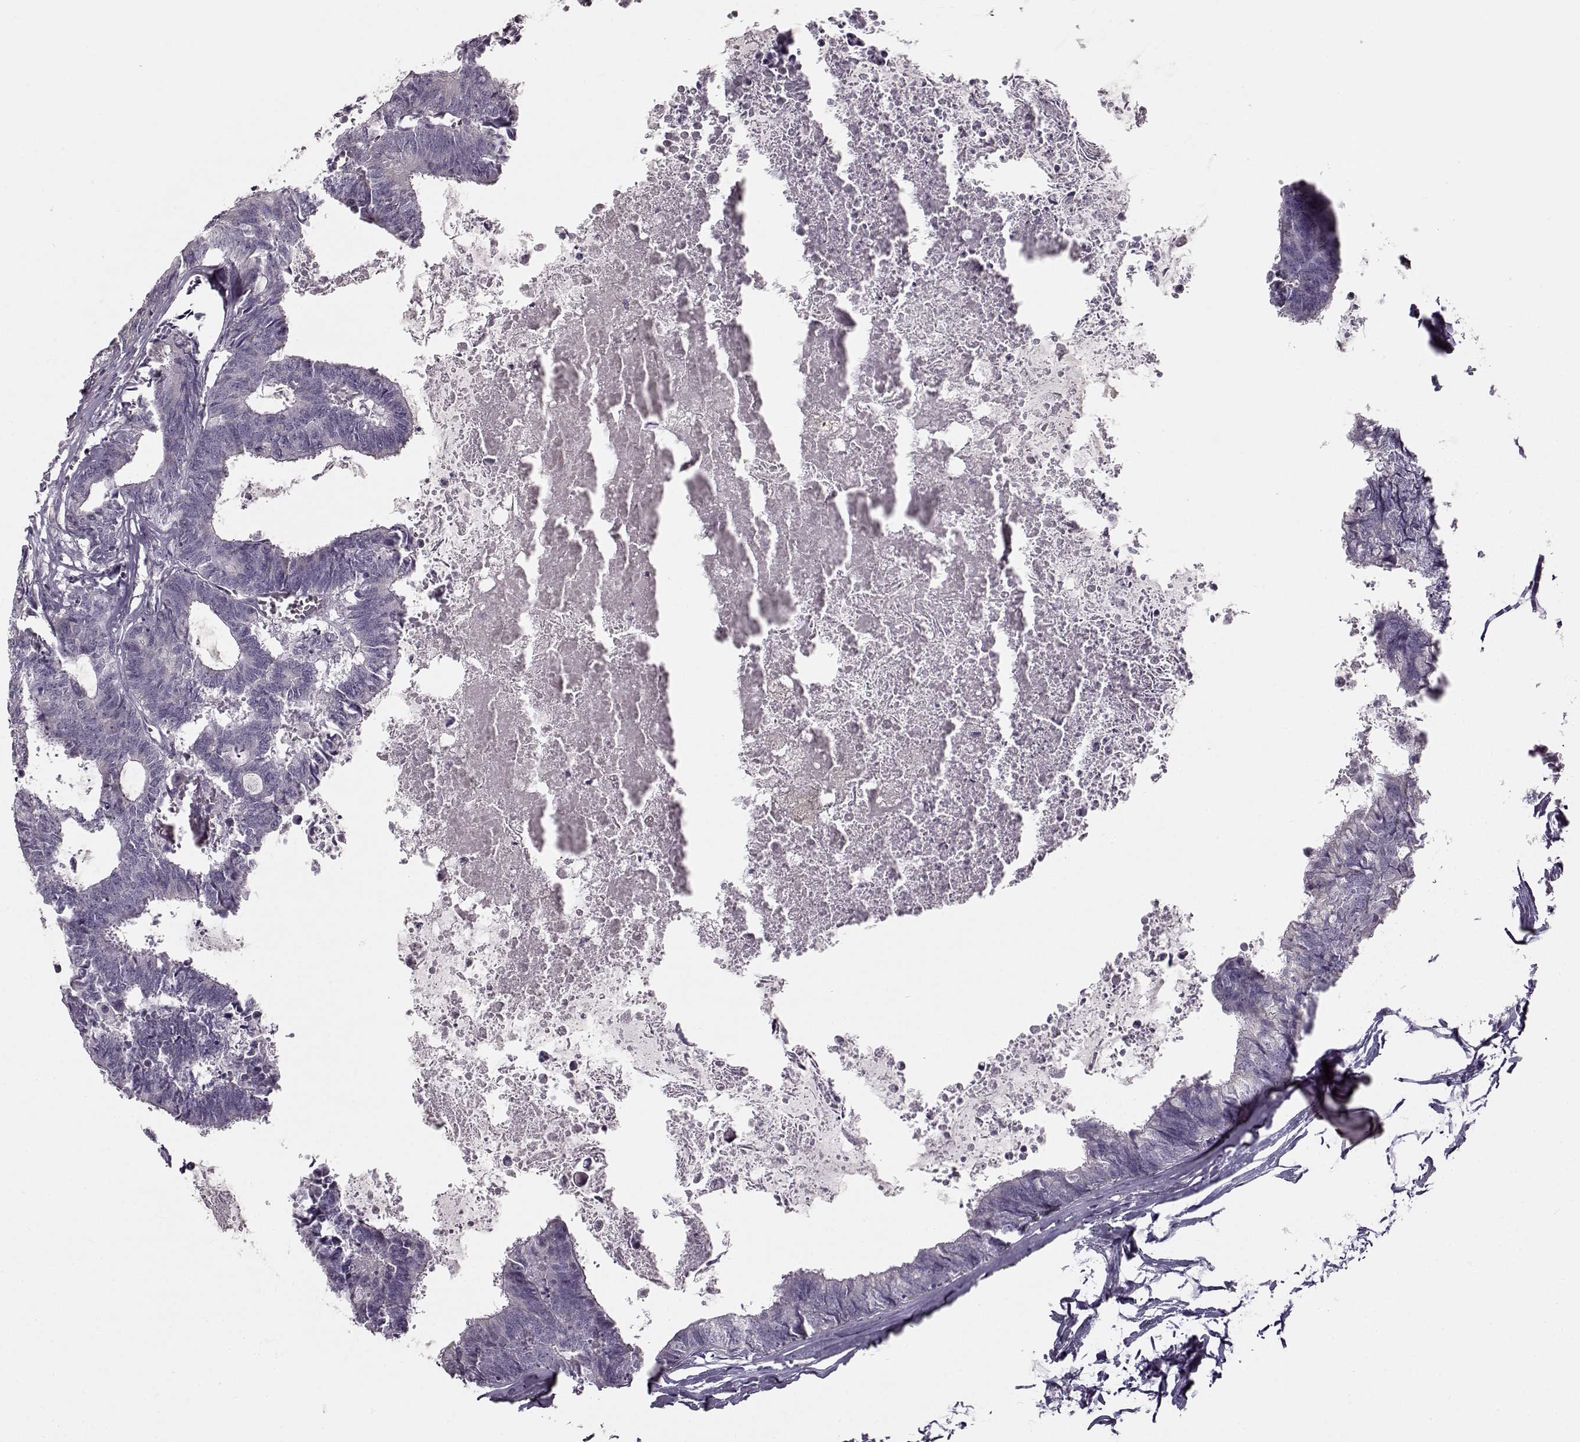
{"staining": {"intensity": "negative", "quantity": "none", "location": "none"}, "tissue": "colorectal cancer", "cell_type": "Tumor cells", "image_type": "cancer", "snomed": [{"axis": "morphology", "description": "Adenocarcinoma, NOS"}, {"axis": "topography", "description": "Colon"}, {"axis": "topography", "description": "Rectum"}], "caption": "Micrograph shows no significant protein expression in tumor cells of colorectal adenocarcinoma. (DAB (3,3'-diaminobenzidine) IHC with hematoxylin counter stain).", "gene": "MAP6D1", "patient": {"sex": "male", "age": 57}}